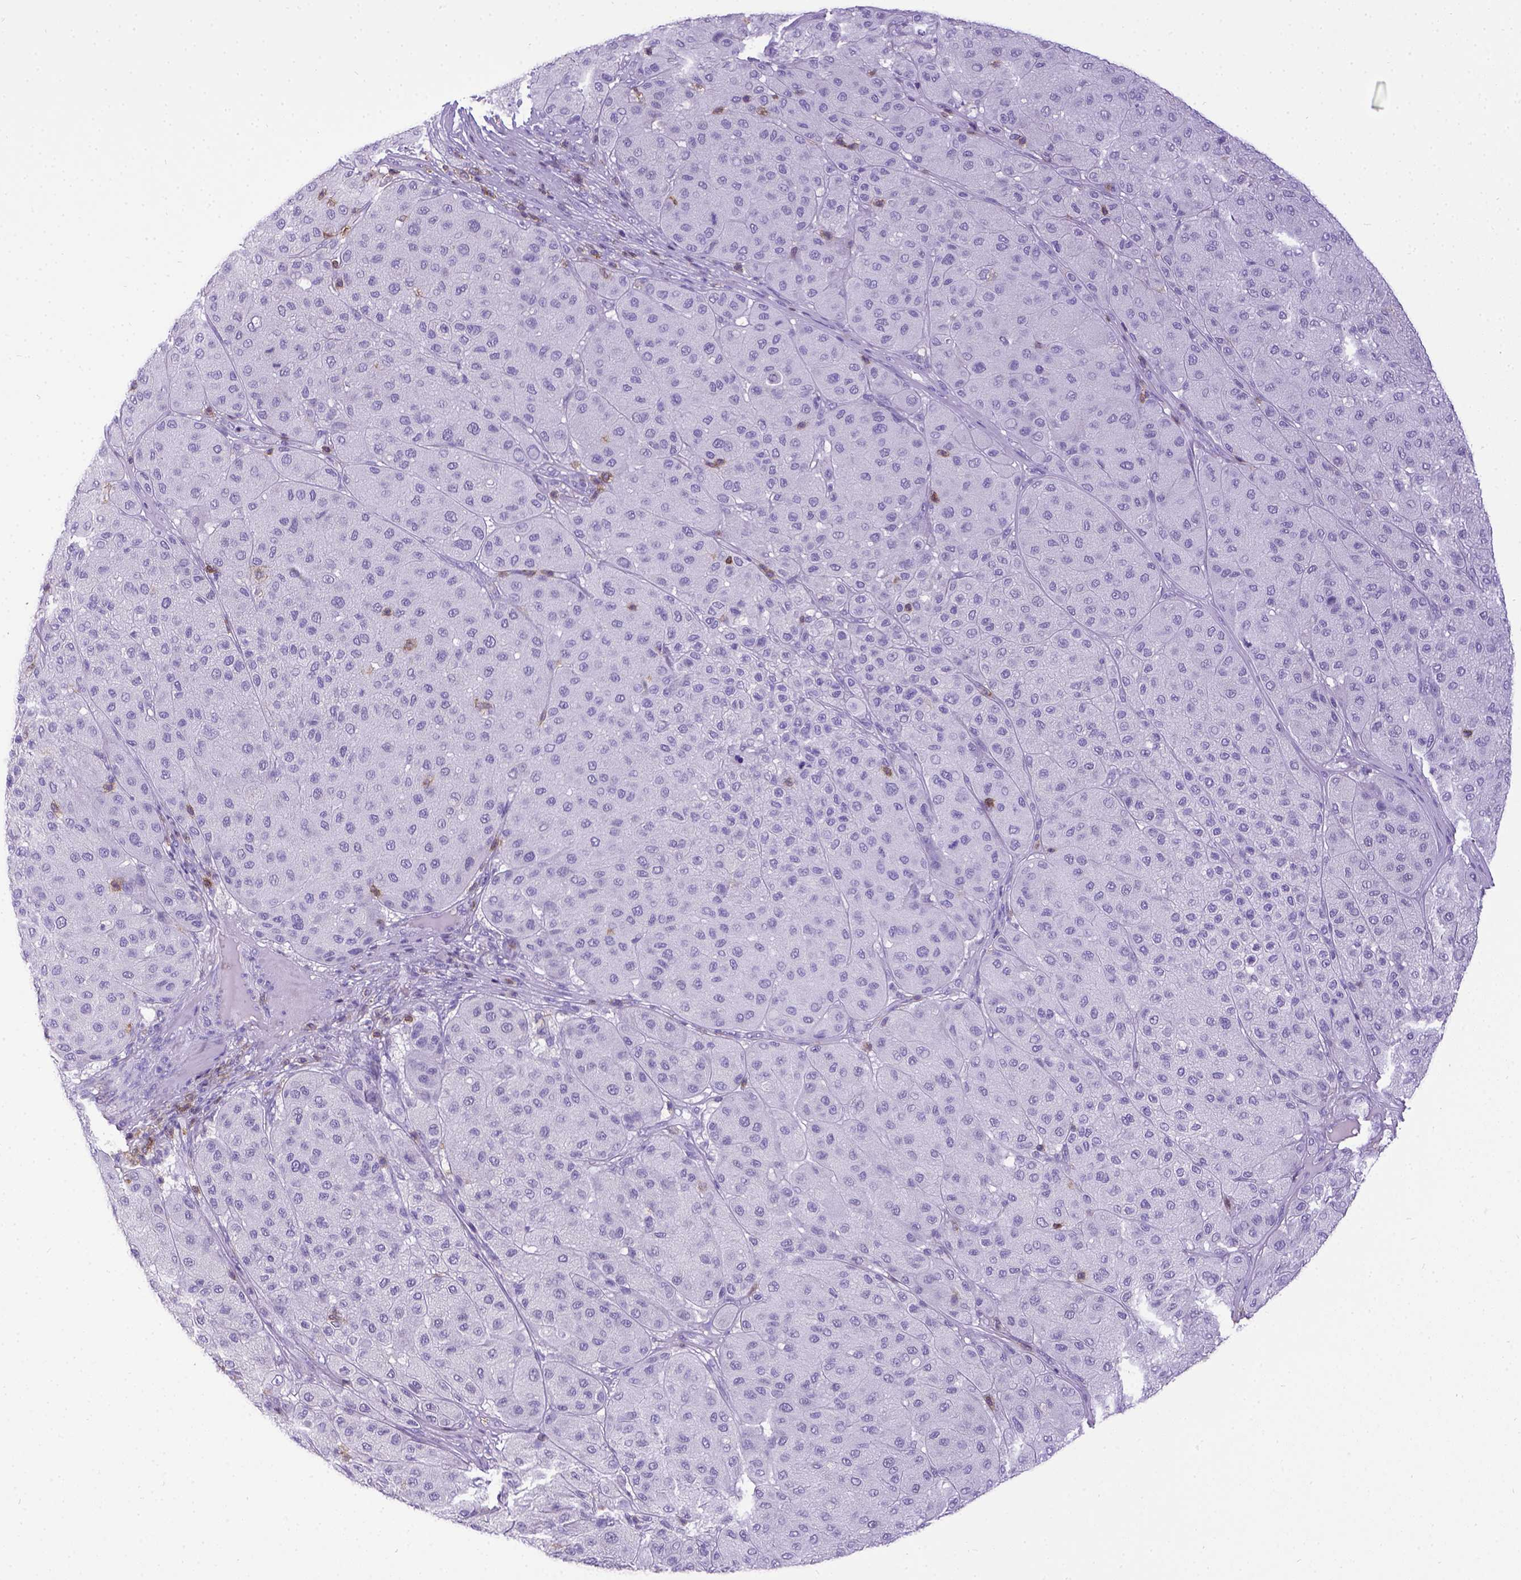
{"staining": {"intensity": "negative", "quantity": "none", "location": "none"}, "tissue": "melanoma", "cell_type": "Tumor cells", "image_type": "cancer", "snomed": [{"axis": "morphology", "description": "Malignant melanoma, Metastatic site"}, {"axis": "topography", "description": "Smooth muscle"}], "caption": "Tumor cells are negative for protein expression in human malignant melanoma (metastatic site).", "gene": "CD3E", "patient": {"sex": "male", "age": 41}}